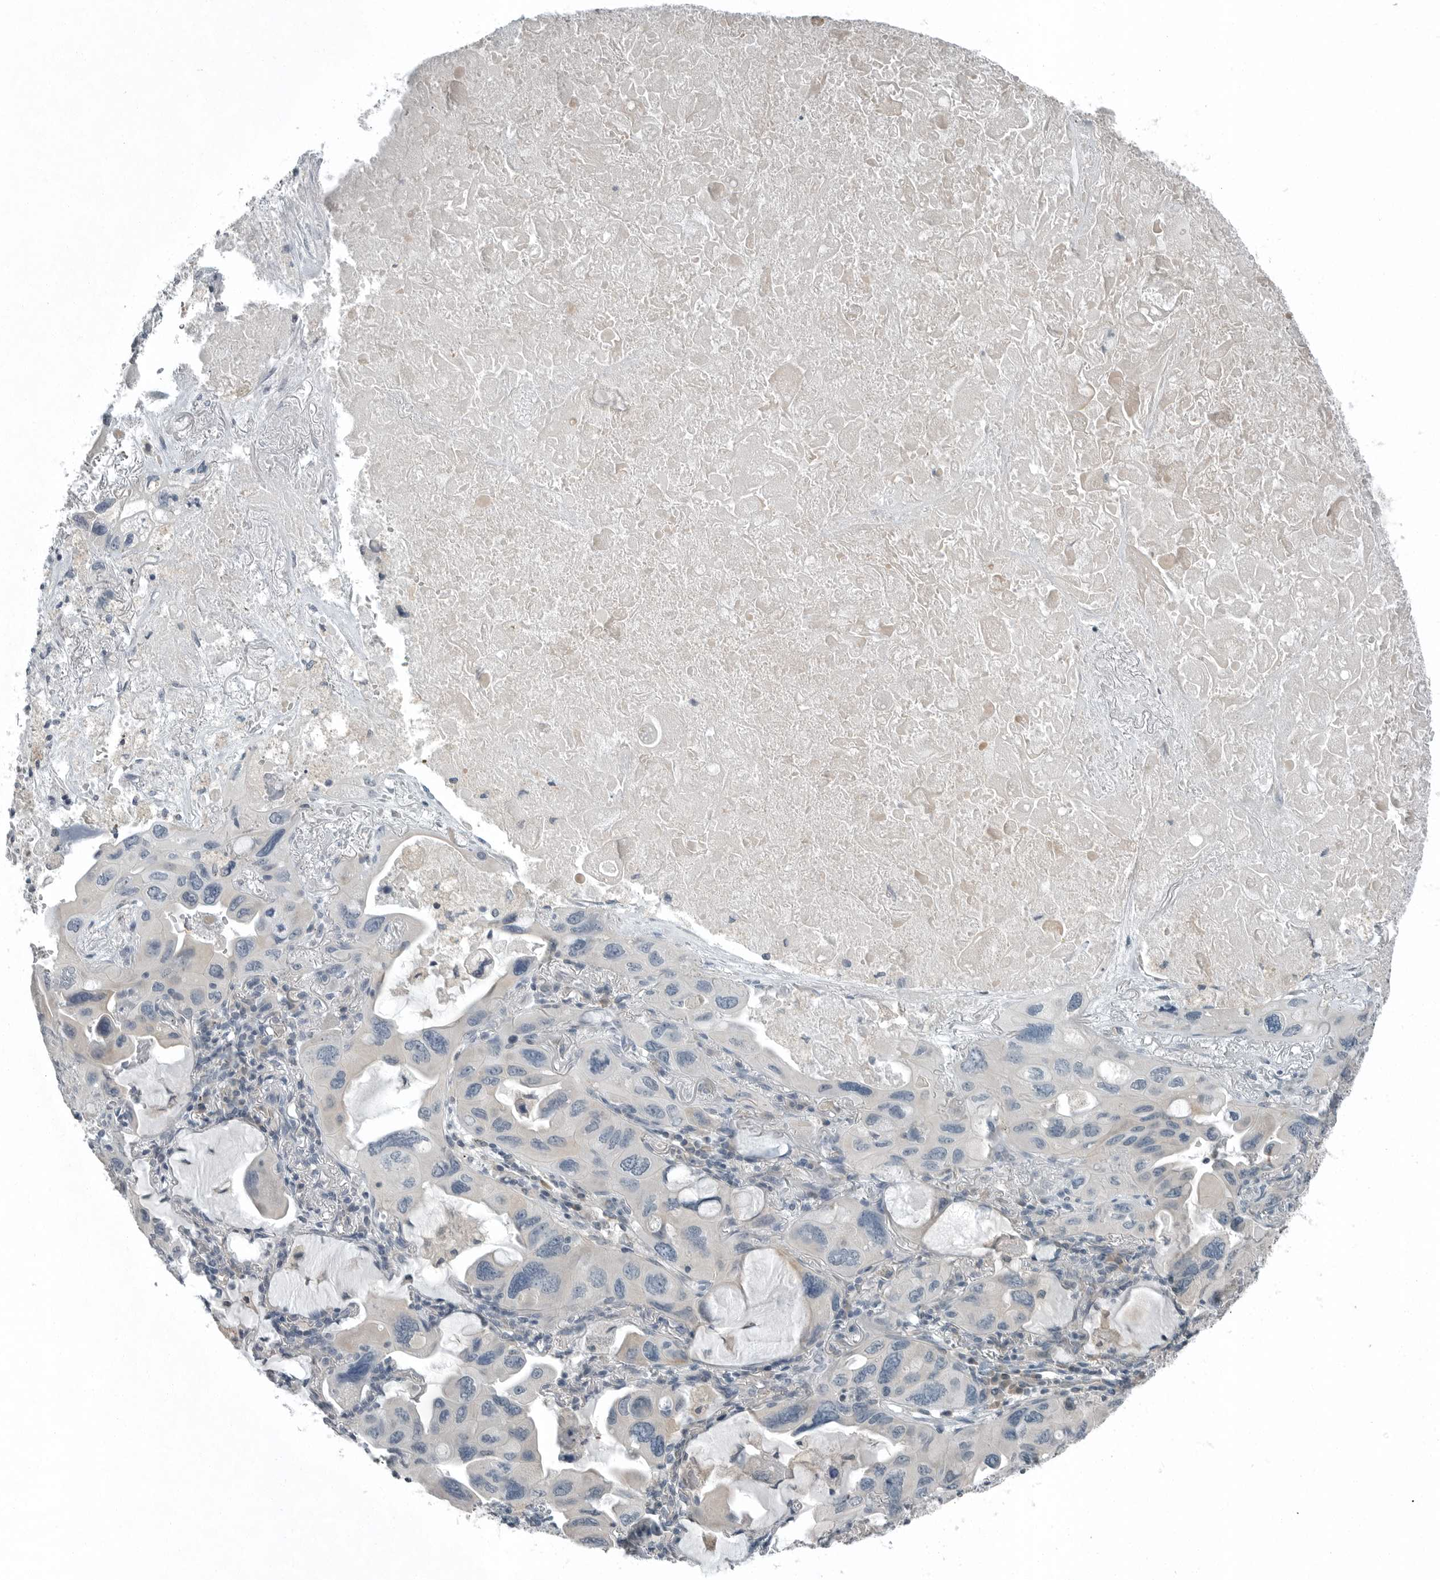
{"staining": {"intensity": "negative", "quantity": "none", "location": "none"}, "tissue": "lung cancer", "cell_type": "Tumor cells", "image_type": "cancer", "snomed": [{"axis": "morphology", "description": "Squamous cell carcinoma, NOS"}, {"axis": "topography", "description": "Lung"}], "caption": "Immunohistochemistry (IHC) photomicrograph of neoplastic tissue: lung squamous cell carcinoma stained with DAB (3,3'-diaminobenzidine) reveals no significant protein positivity in tumor cells.", "gene": "KYAT1", "patient": {"sex": "female", "age": 73}}